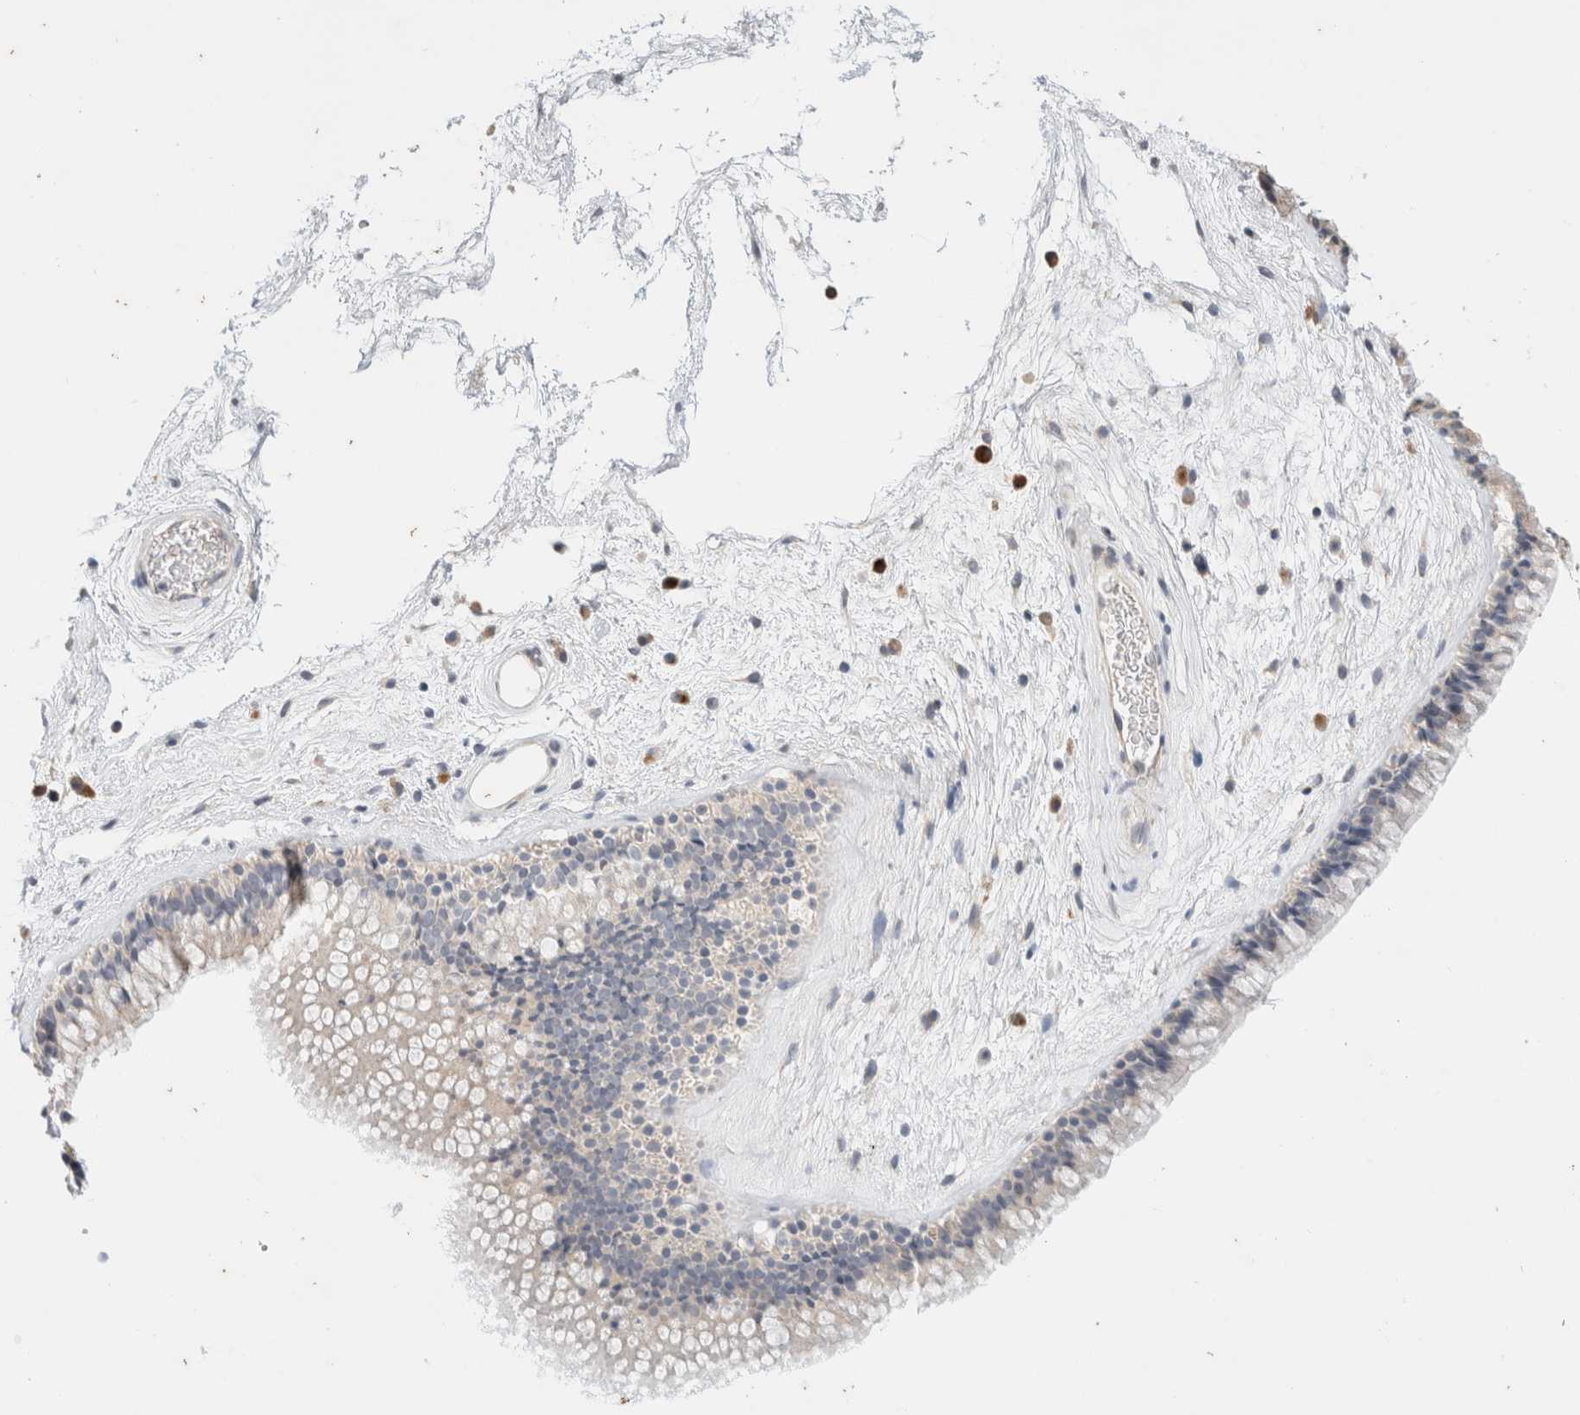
{"staining": {"intensity": "negative", "quantity": "none", "location": "none"}, "tissue": "nasopharynx", "cell_type": "Respiratory epithelial cells", "image_type": "normal", "snomed": [{"axis": "morphology", "description": "Normal tissue, NOS"}, {"axis": "morphology", "description": "Inflammation, NOS"}, {"axis": "topography", "description": "Nasopharynx"}], "caption": "This photomicrograph is of unremarkable nasopharynx stained with immunohistochemistry (IHC) to label a protein in brown with the nuclei are counter-stained blue. There is no positivity in respiratory epithelial cells.", "gene": "SPRTN", "patient": {"sex": "male", "age": 48}}